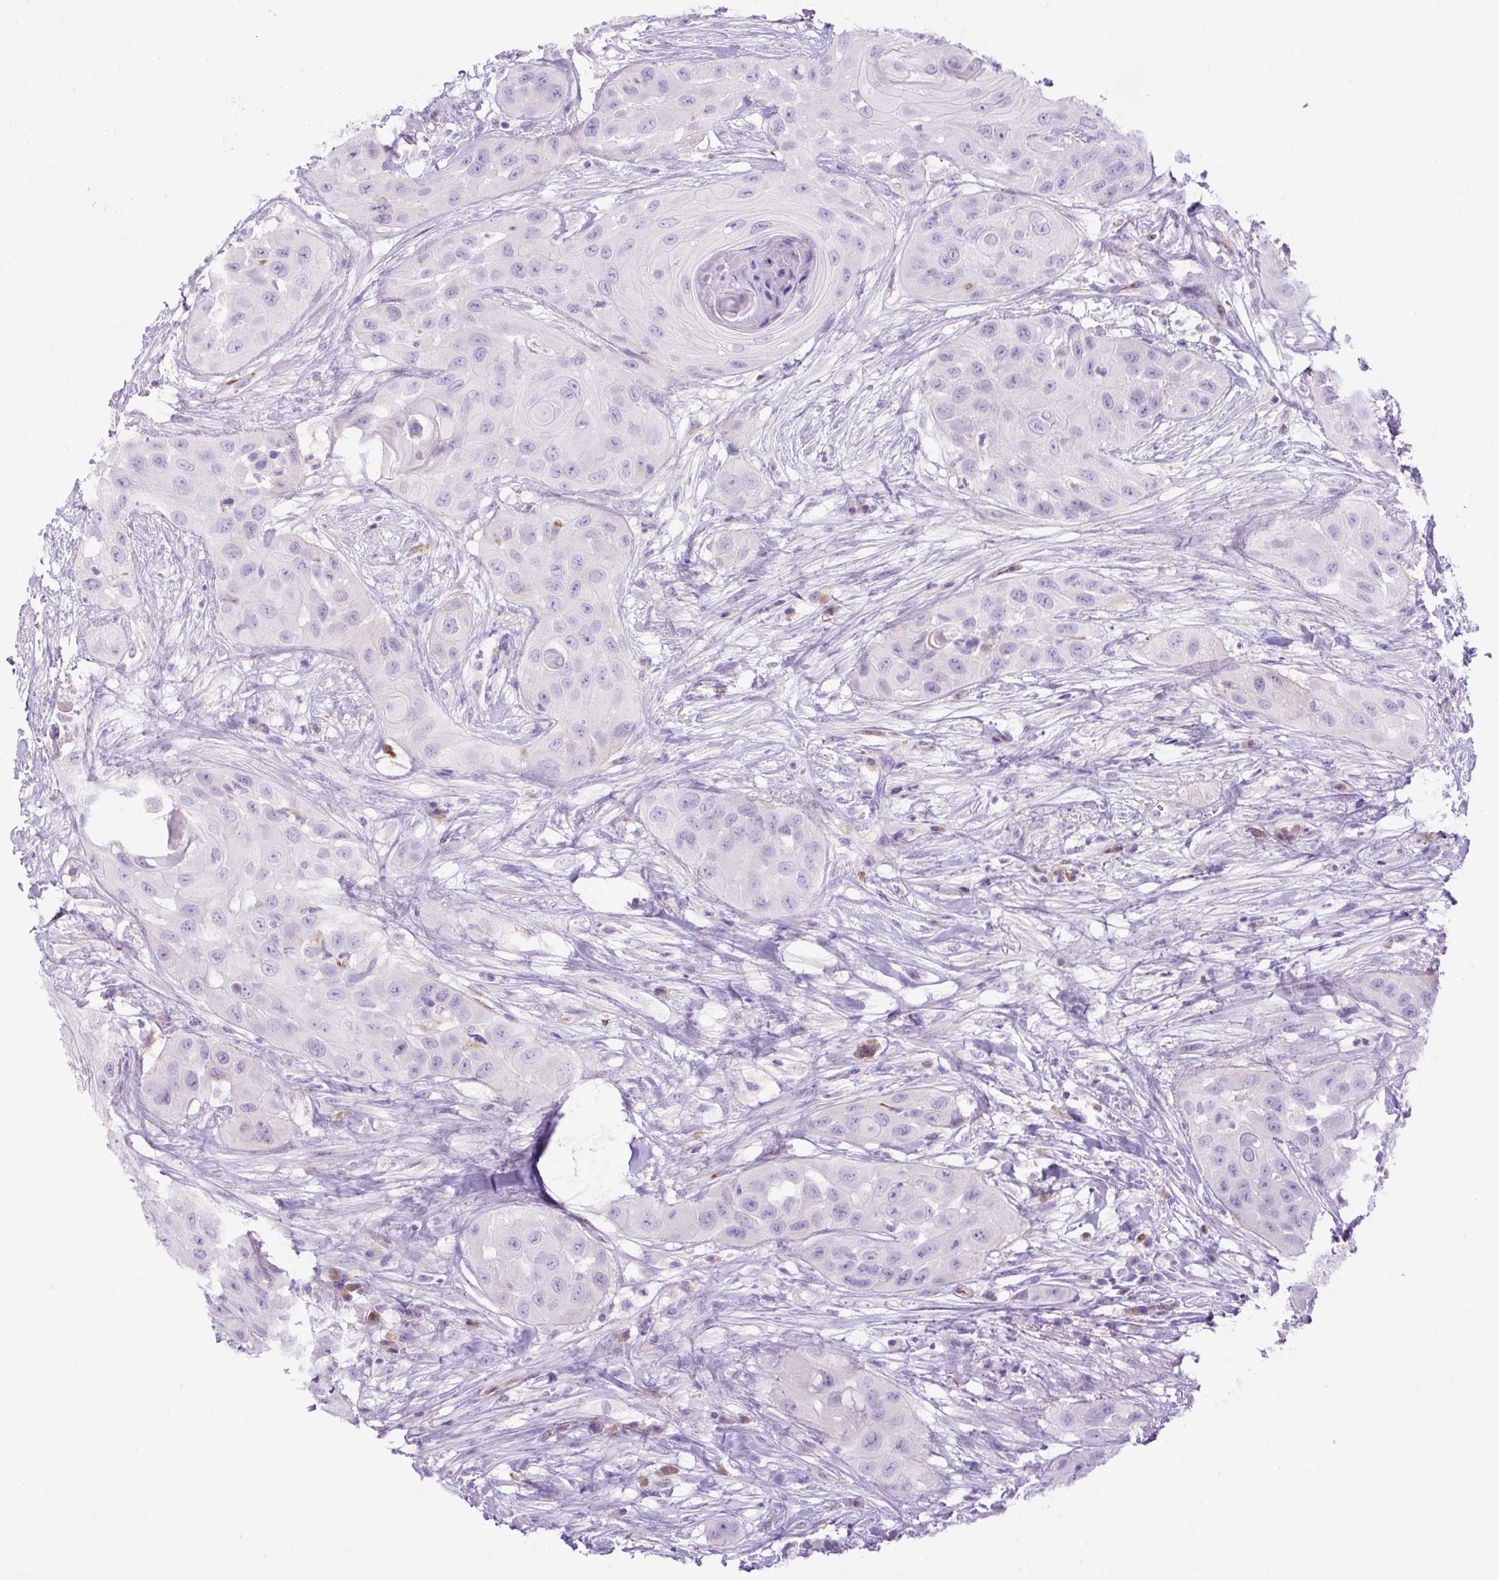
{"staining": {"intensity": "negative", "quantity": "none", "location": "none"}, "tissue": "head and neck cancer", "cell_type": "Tumor cells", "image_type": "cancer", "snomed": [{"axis": "morphology", "description": "Squamous cell carcinoma, NOS"}, {"axis": "topography", "description": "Head-Neck"}], "caption": "The IHC photomicrograph has no significant expression in tumor cells of head and neck squamous cell carcinoma tissue.", "gene": "SPTBN5", "patient": {"sex": "male", "age": 83}}